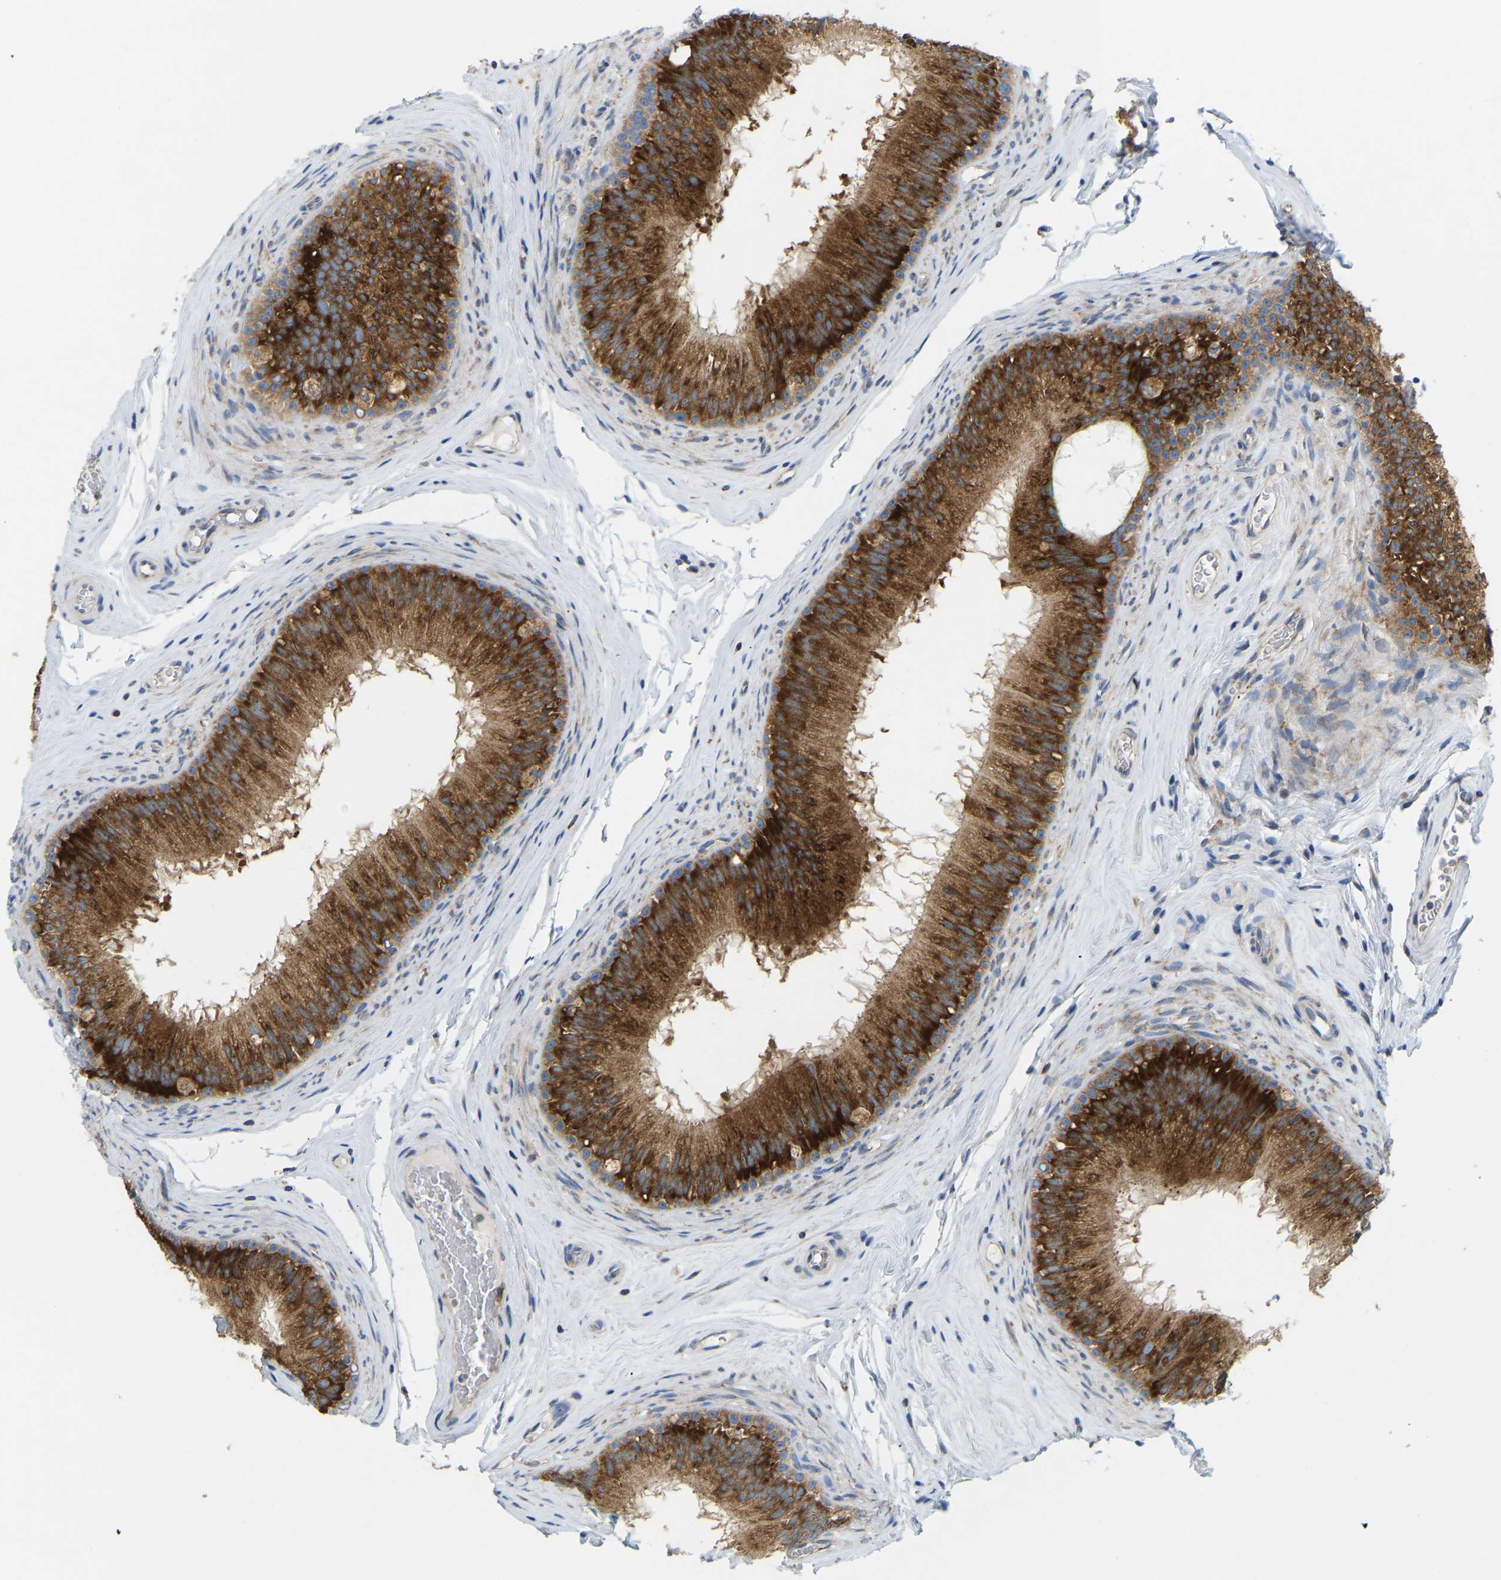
{"staining": {"intensity": "strong", "quantity": ">75%", "location": "cytoplasmic/membranous"}, "tissue": "epididymis", "cell_type": "Glandular cells", "image_type": "normal", "snomed": [{"axis": "morphology", "description": "Normal tissue, NOS"}, {"axis": "topography", "description": "Testis"}, {"axis": "topography", "description": "Epididymis"}], "caption": "Immunohistochemical staining of normal human epididymis reveals strong cytoplasmic/membranous protein staining in about >75% of glandular cells.", "gene": "SND1", "patient": {"sex": "male", "age": 36}}